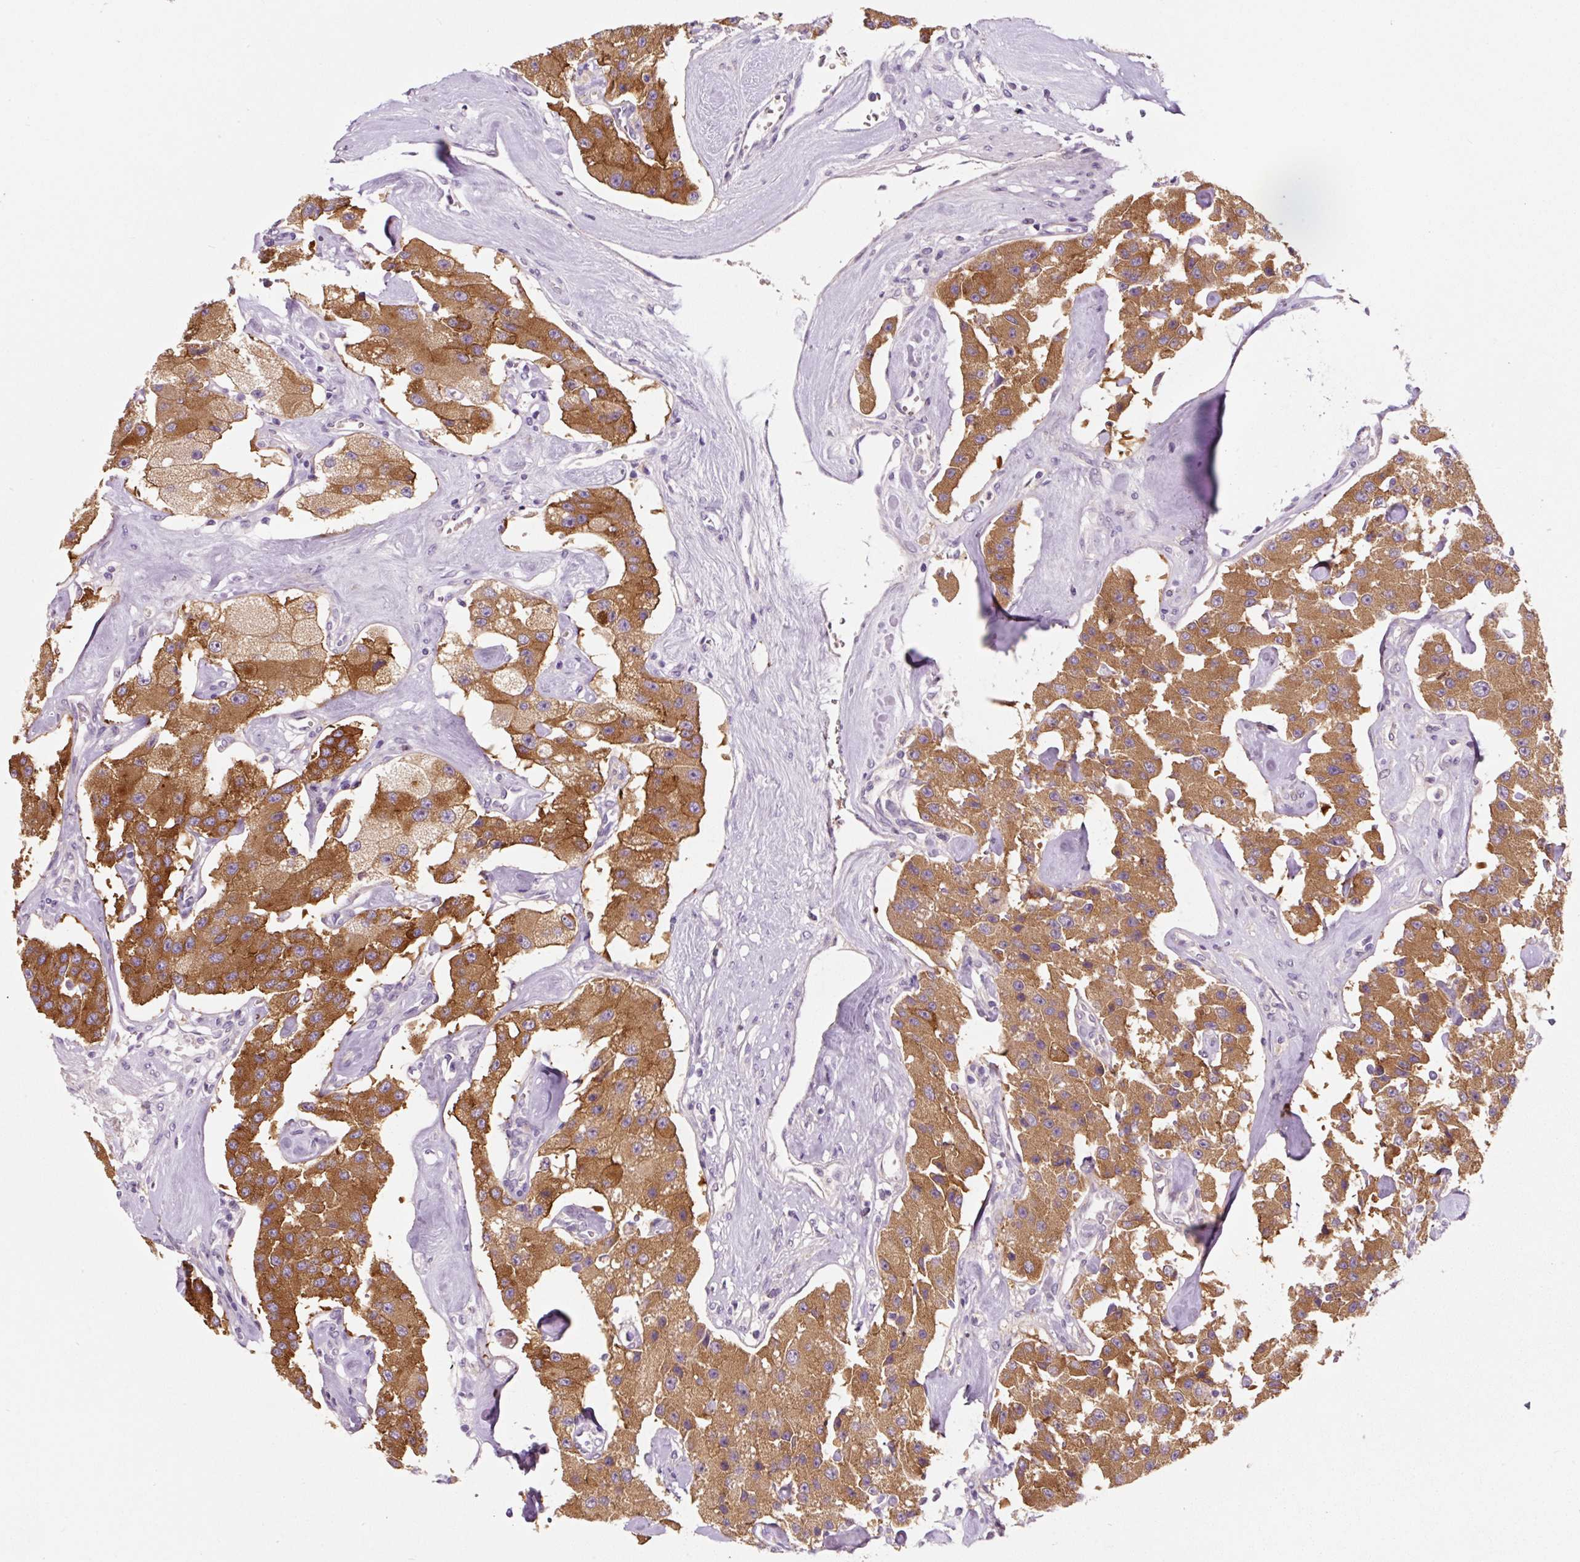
{"staining": {"intensity": "moderate", "quantity": ">75%", "location": "cytoplasmic/membranous"}, "tissue": "carcinoid", "cell_type": "Tumor cells", "image_type": "cancer", "snomed": [{"axis": "morphology", "description": "Carcinoid, malignant, NOS"}, {"axis": "topography", "description": "Pancreas"}], "caption": "Carcinoid (malignant) stained with DAB (3,3'-diaminobenzidine) IHC reveals medium levels of moderate cytoplasmic/membranous staining in about >75% of tumor cells. The staining was performed using DAB (3,3'-diaminobenzidine) to visualize the protein expression in brown, while the nuclei were stained in blue with hematoxylin (Magnification: 20x).", "gene": "SYP", "patient": {"sex": "male", "age": 41}}